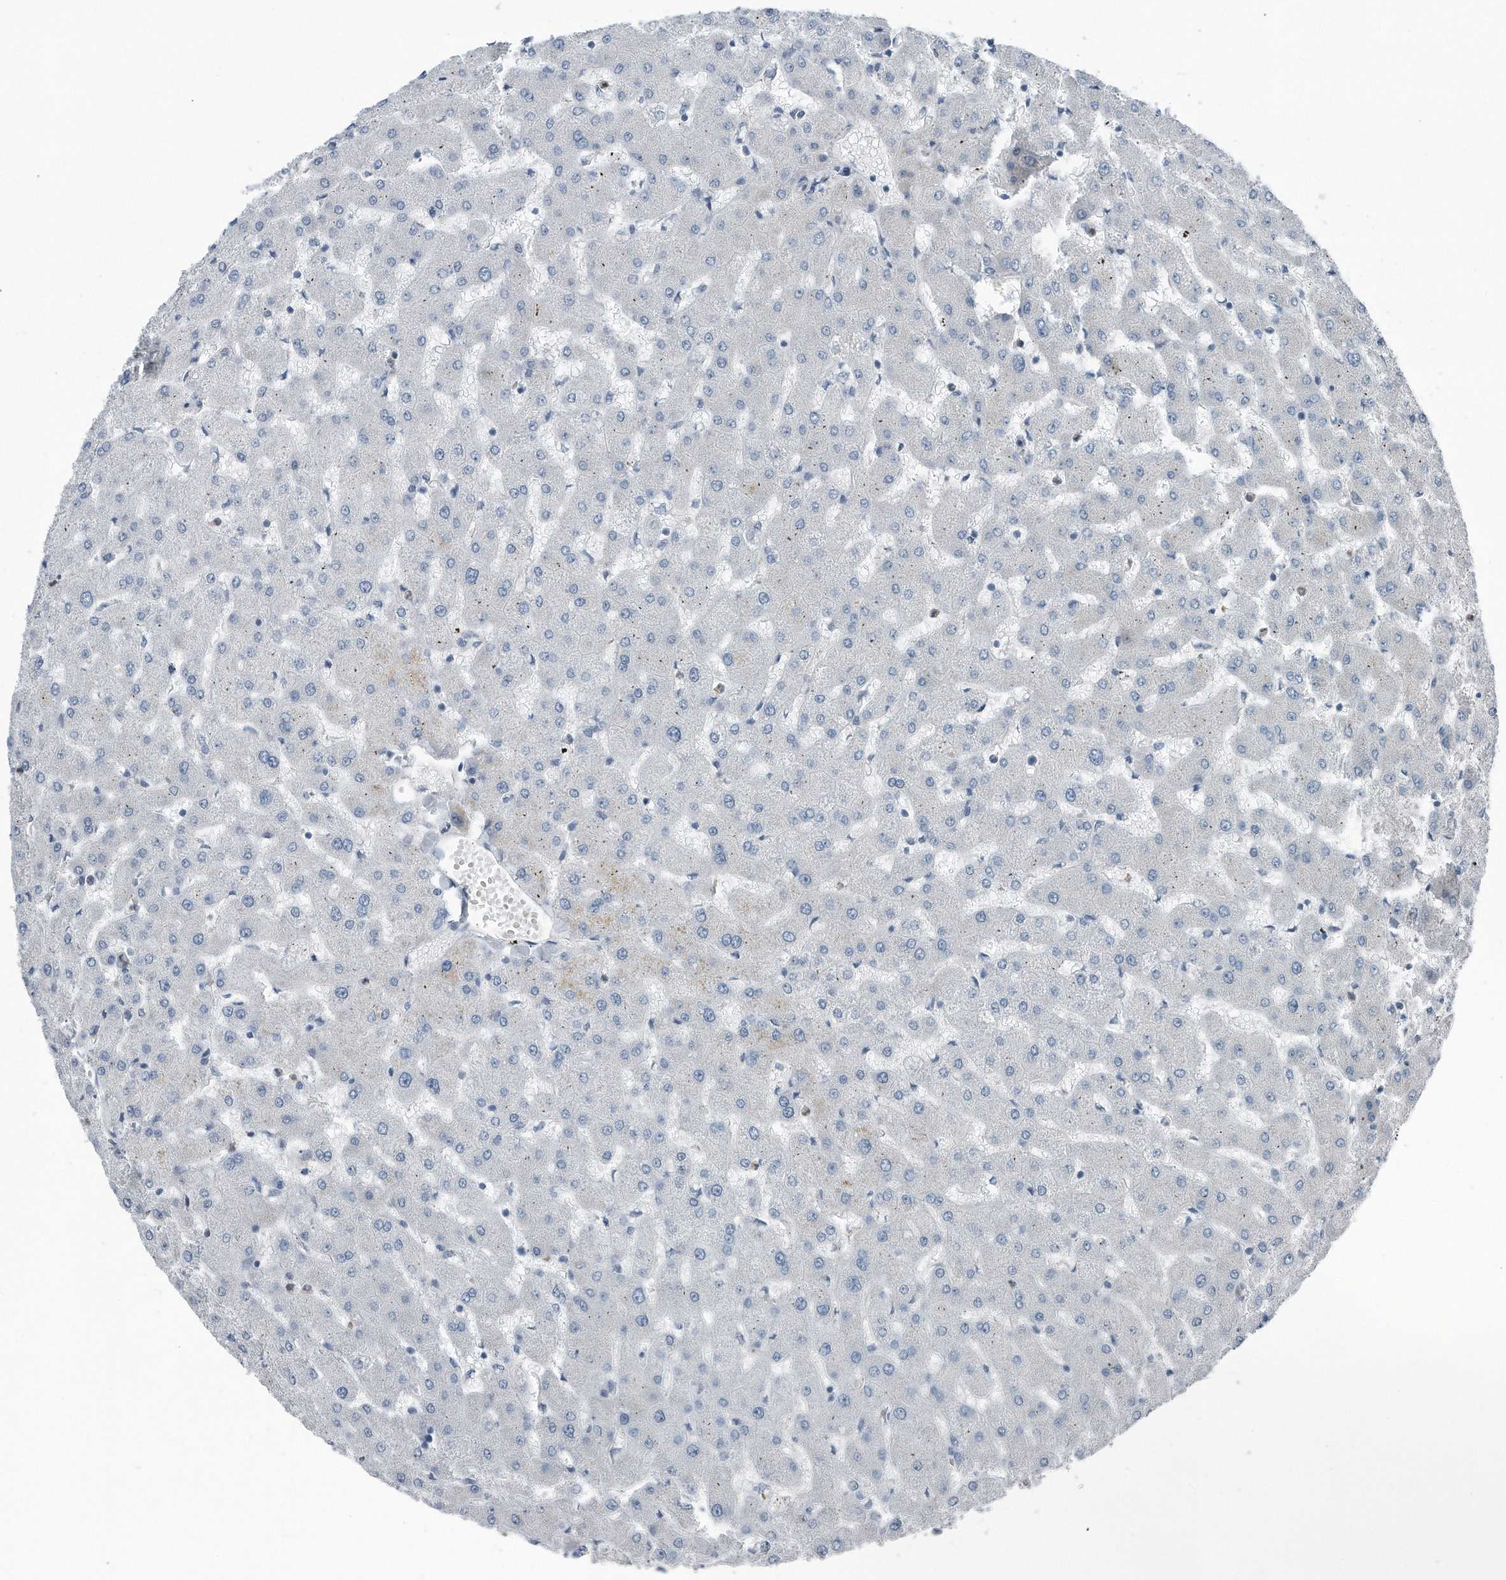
{"staining": {"intensity": "negative", "quantity": "none", "location": "none"}, "tissue": "liver", "cell_type": "Cholangiocytes", "image_type": "normal", "snomed": [{"axis": "morphology", "description": "Normal tissue, NOS"}, {"axis": "topography", "description": "Liver"}], "caption": "Immunohistochemistry histopathology image of benign human liver stained for a protein (brown), which demonstrates no staining in cholangiocytes.", "gene": "YRDC", "patient": {"sex": "female", "age": 63}}